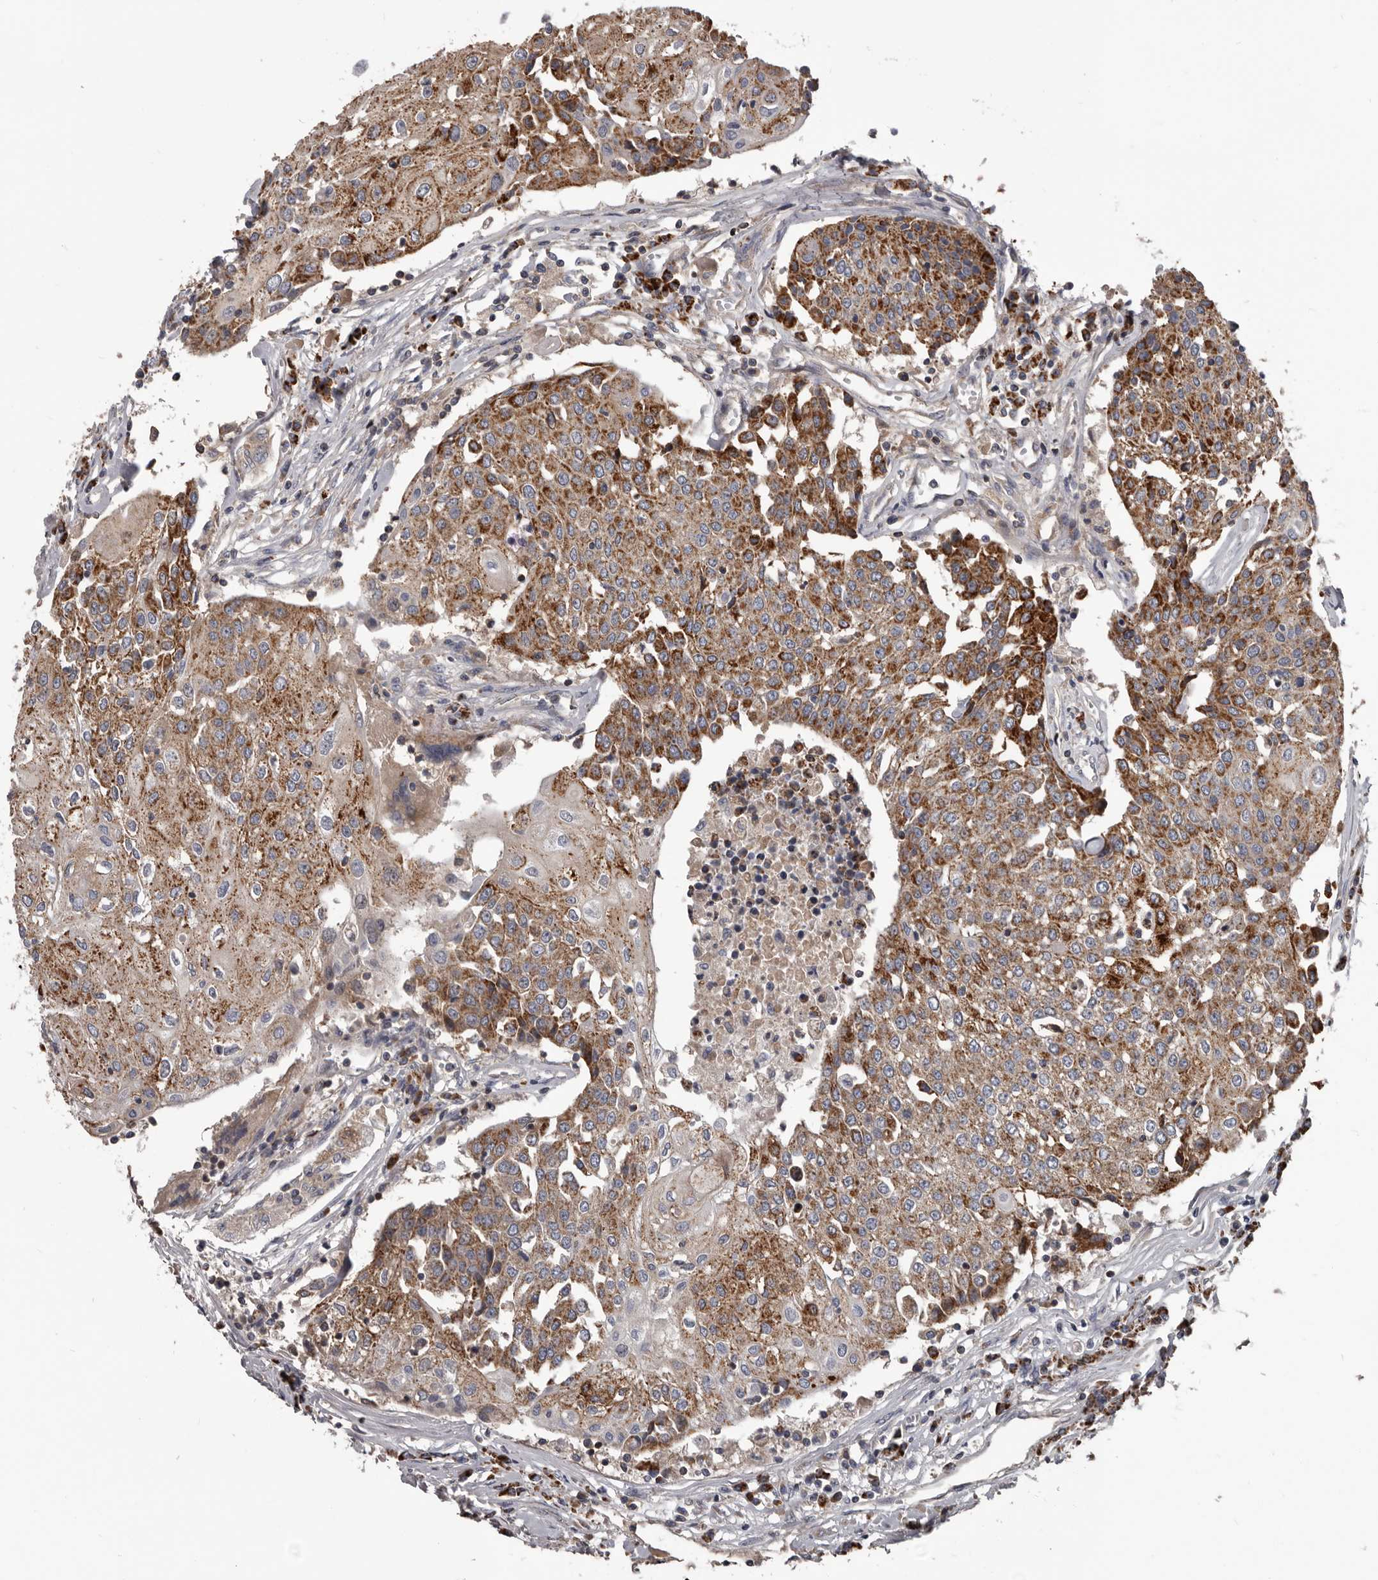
{"staining": {"intensity": "moderate", "quantity": ">75%", "location": "cytoplasmic/membranous"}, "tissue": "urothelial cancer", "cell_type": "Tumor cells", "image_type": "cancer", "snomed": [{"axis": "morphology", "description": "Urothelial carcinoma, High grade"}, {"axis": "topography", "description": "Urinary bladder"}], "caption": "DAB immunohistochemical staining of human urothelial cancer displays moderate cytoplasmic/membranous protein staining in about >75% of tumor cells.", "gene": "ALDH5A1", "patient": {"sex": "female", "age": 85}}